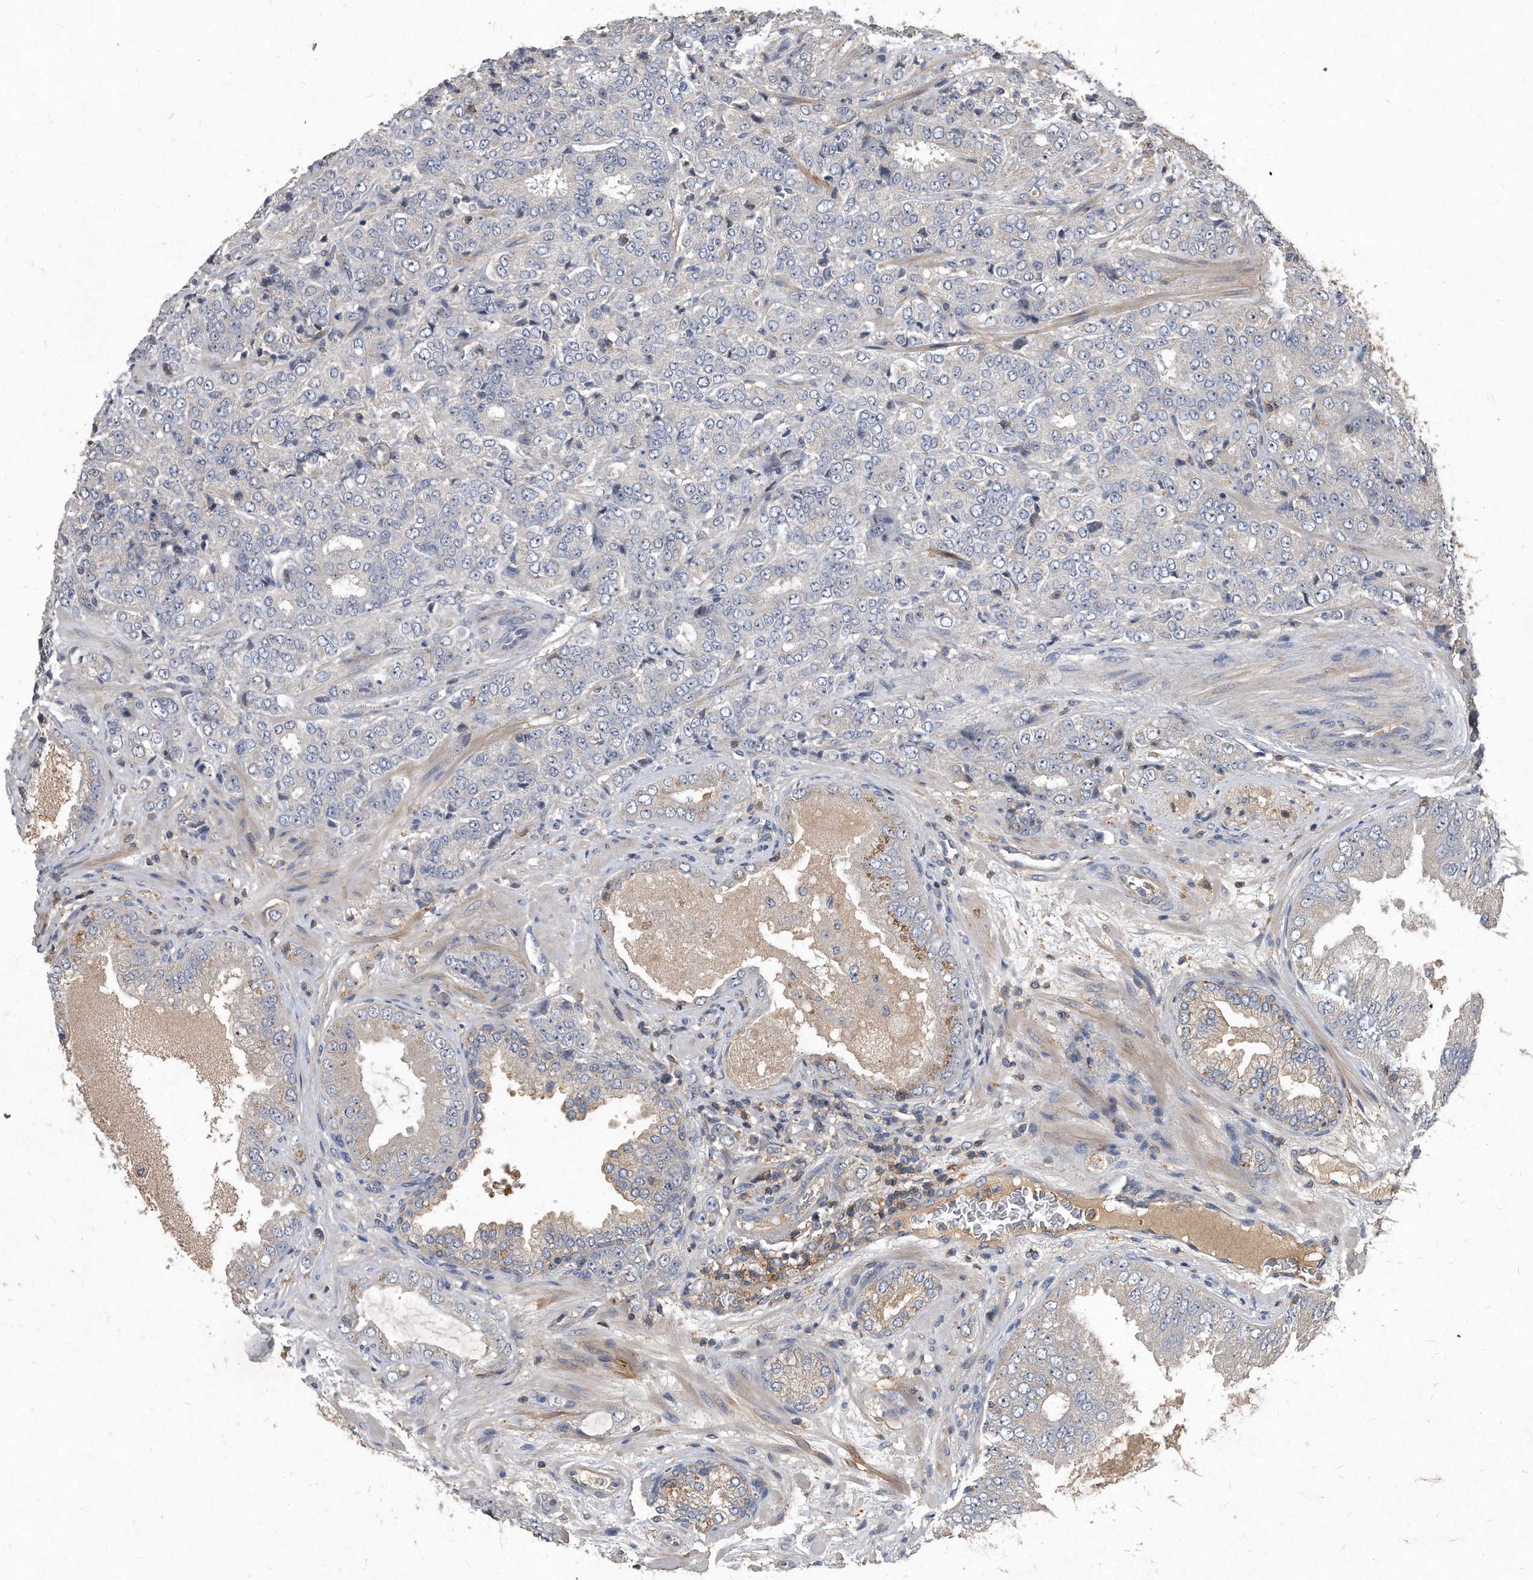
{"staining": {"intensity": "weak", "quantity": "25%-75%", "location": "cytoplasmic/membranous"}, "tissue": "prostate cancer", "cell_type": "Tumor cells", "image_type": "cancer", "snomed": [{"axis": "morphology", "description": "Adenocarcinoma, High grade"}, {"axis": "topography", "description": "Prostate"}], "caption": "A high-resolution photomicrograph shows immunohistochemistry (IHC) staining of prostate cancer (adenocarcinoma (high-grade)), which reveals weak cytoplasmic/membranous staining in approximately 25%-75% of tumor cells.", "gene": "PGBD2", "patient": {"sex": "male", "age": 58}}